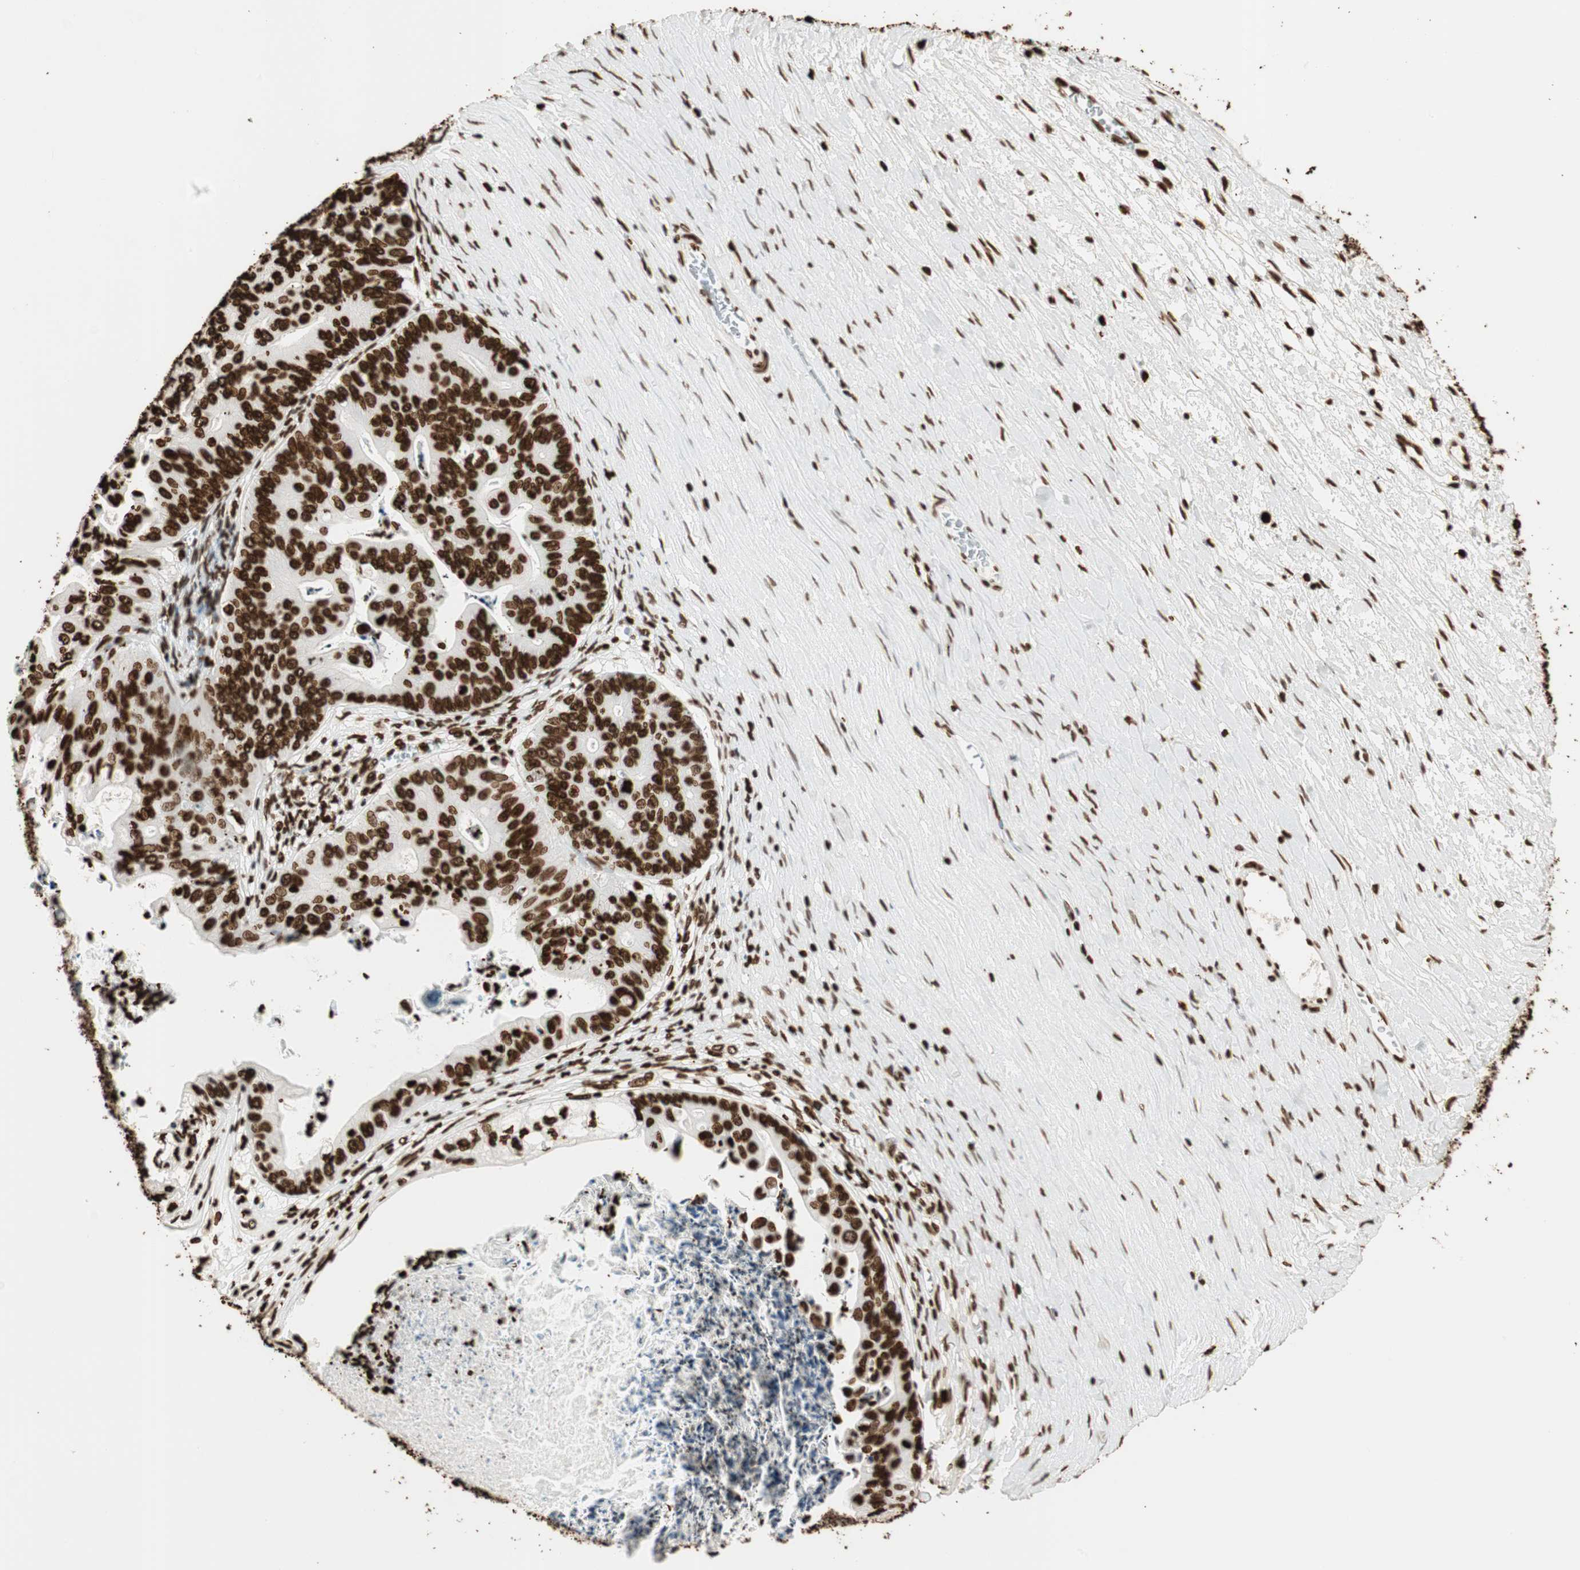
{"staining": {"intensity": "strong", "quantity": ">75%", "location": "nuclear"}, "tissue": "ovarian cancer", "cell_type": "Tumor cells", "image_type": "cancer", "snomed": [{"axis": "morphology", "description": "Cystadenocarcinoma, mucinous, NOS"}, {"axis": "topography", "description": "Ovary"}], "caption": "There is high levels of strong nuclear staining in tumor cells of ovarian cancer, as demonstrated by immunohistochemical staining (brown color).", "gene": "GLI2", "patient": {"sex": "female", "age": 37}}